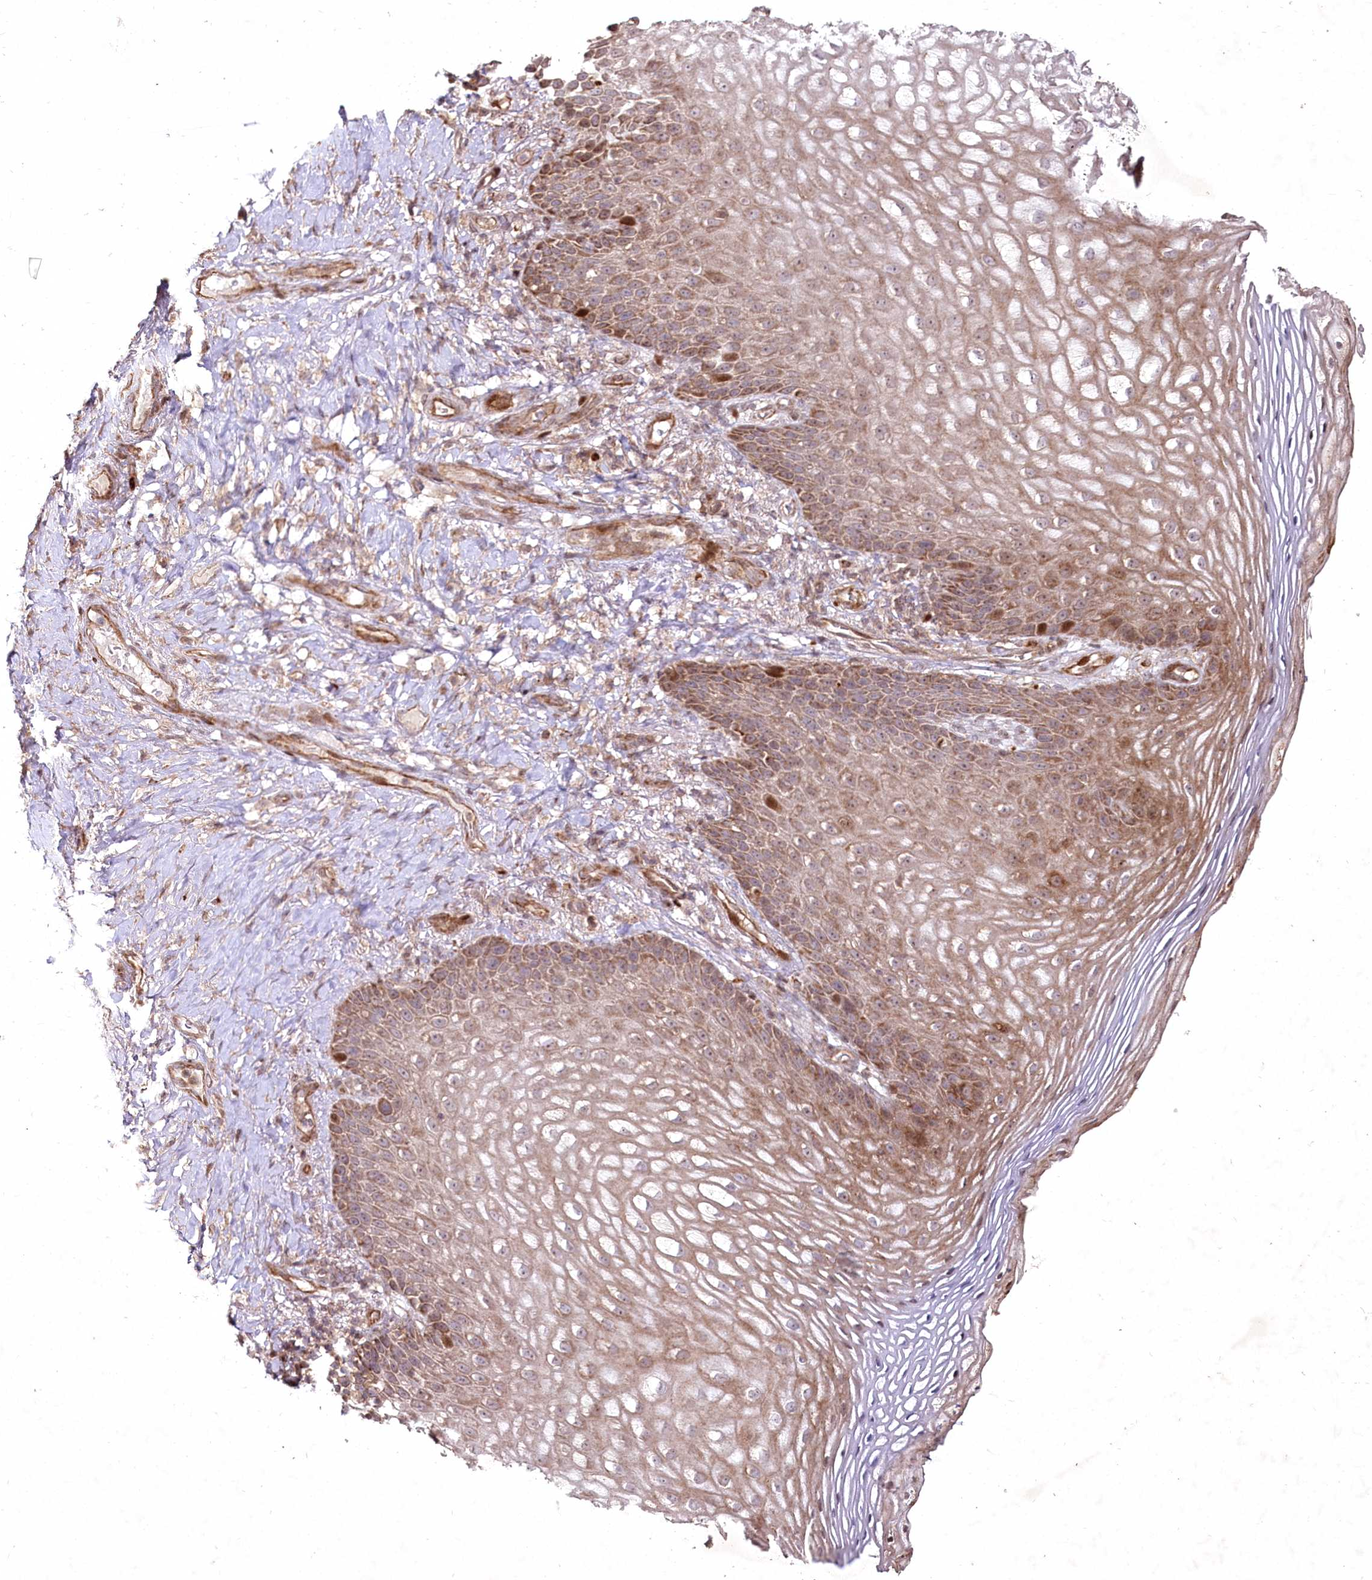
{"staining": {"intensity": "moderate", "quantity": ">75%", "location": "cytoplasmic/membranous,nuclear"}, "tissue": "vagina", "cell_type": "Squamous epithelial cells", "image_type": "normal", "snomed": [{"axis": "morphology", "description": "Normal tissue, NOS"}, {"axis": "topography", "description": "Vagina"}], "caption": "Immunohistochemistry (DAB (3,3'-diaminobenzidine)) staining of normal vagina demonstrates moderate cytoplasmic/membranous,nuclear protein staining in about >75% of squamous epithelial cells. (IHC, brightfield microscopy, high magnification).", "gene": "PSTK", "patient": {"sex": "female", "age": 60}}